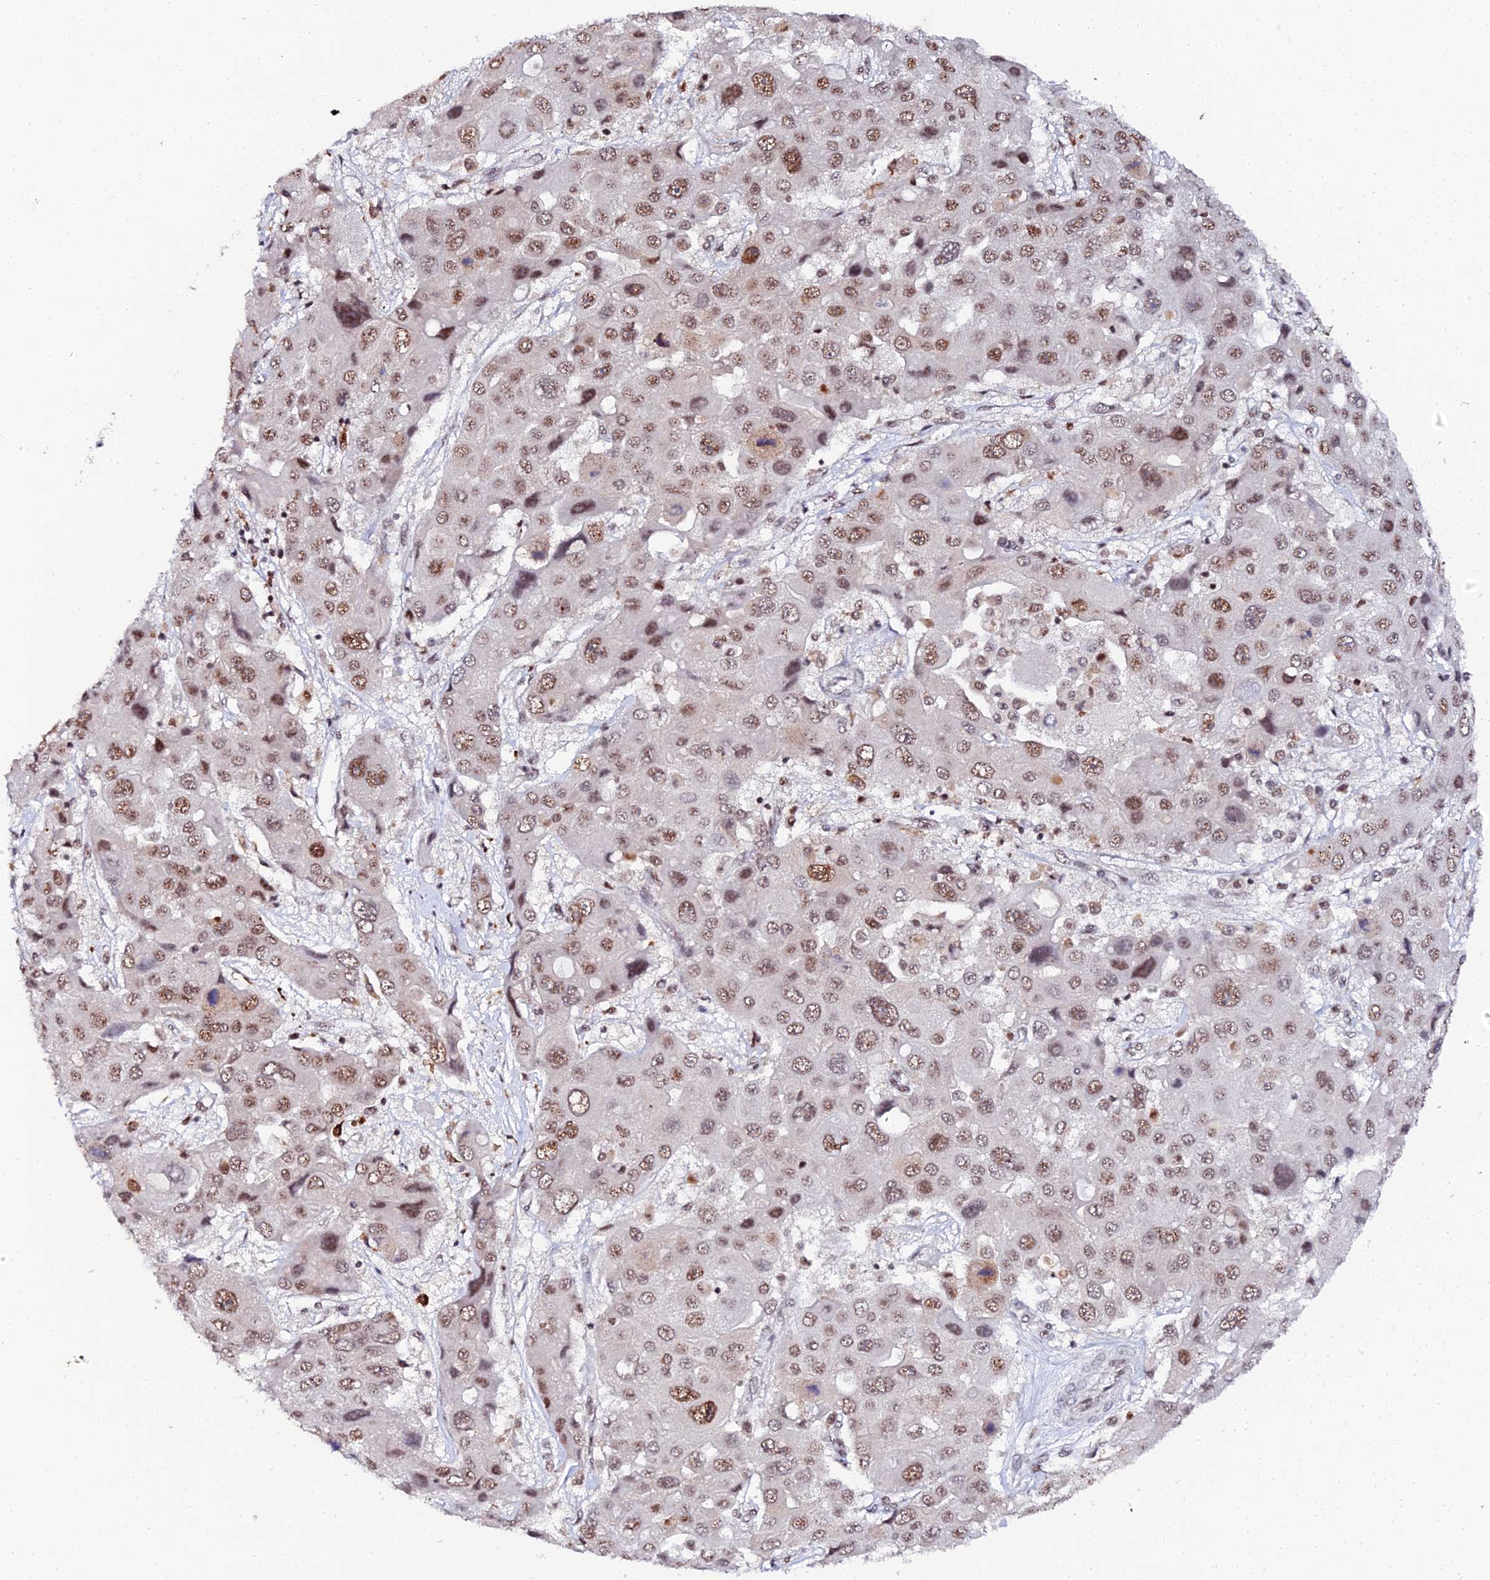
{"staining": {"intensity": "moderate", "quantity": ">75%", "location": "nuclear"}, "tissue": "liver cancer", "cell_type": "Tumor cells", "image_type": "cancer", "snomed": [{"axis": "morphology", "description": "Cholangiocarcinoma"}, {"axis": "topography", "description": "Liver"}], "caption": "Liver cancer stained with DAB immunohistochemistry exhibits medium levels of moderate nuclear positivity in about >75% of tumor cells. The protein of interest is stained brown, and the nuclei are stained in blue (DAB (3,3'-diaminobenzidine) IHC with brightfield microscopy, high magnification).", "gene": "MAGOHB", "patient": {"sex": "male", "age": 67}}